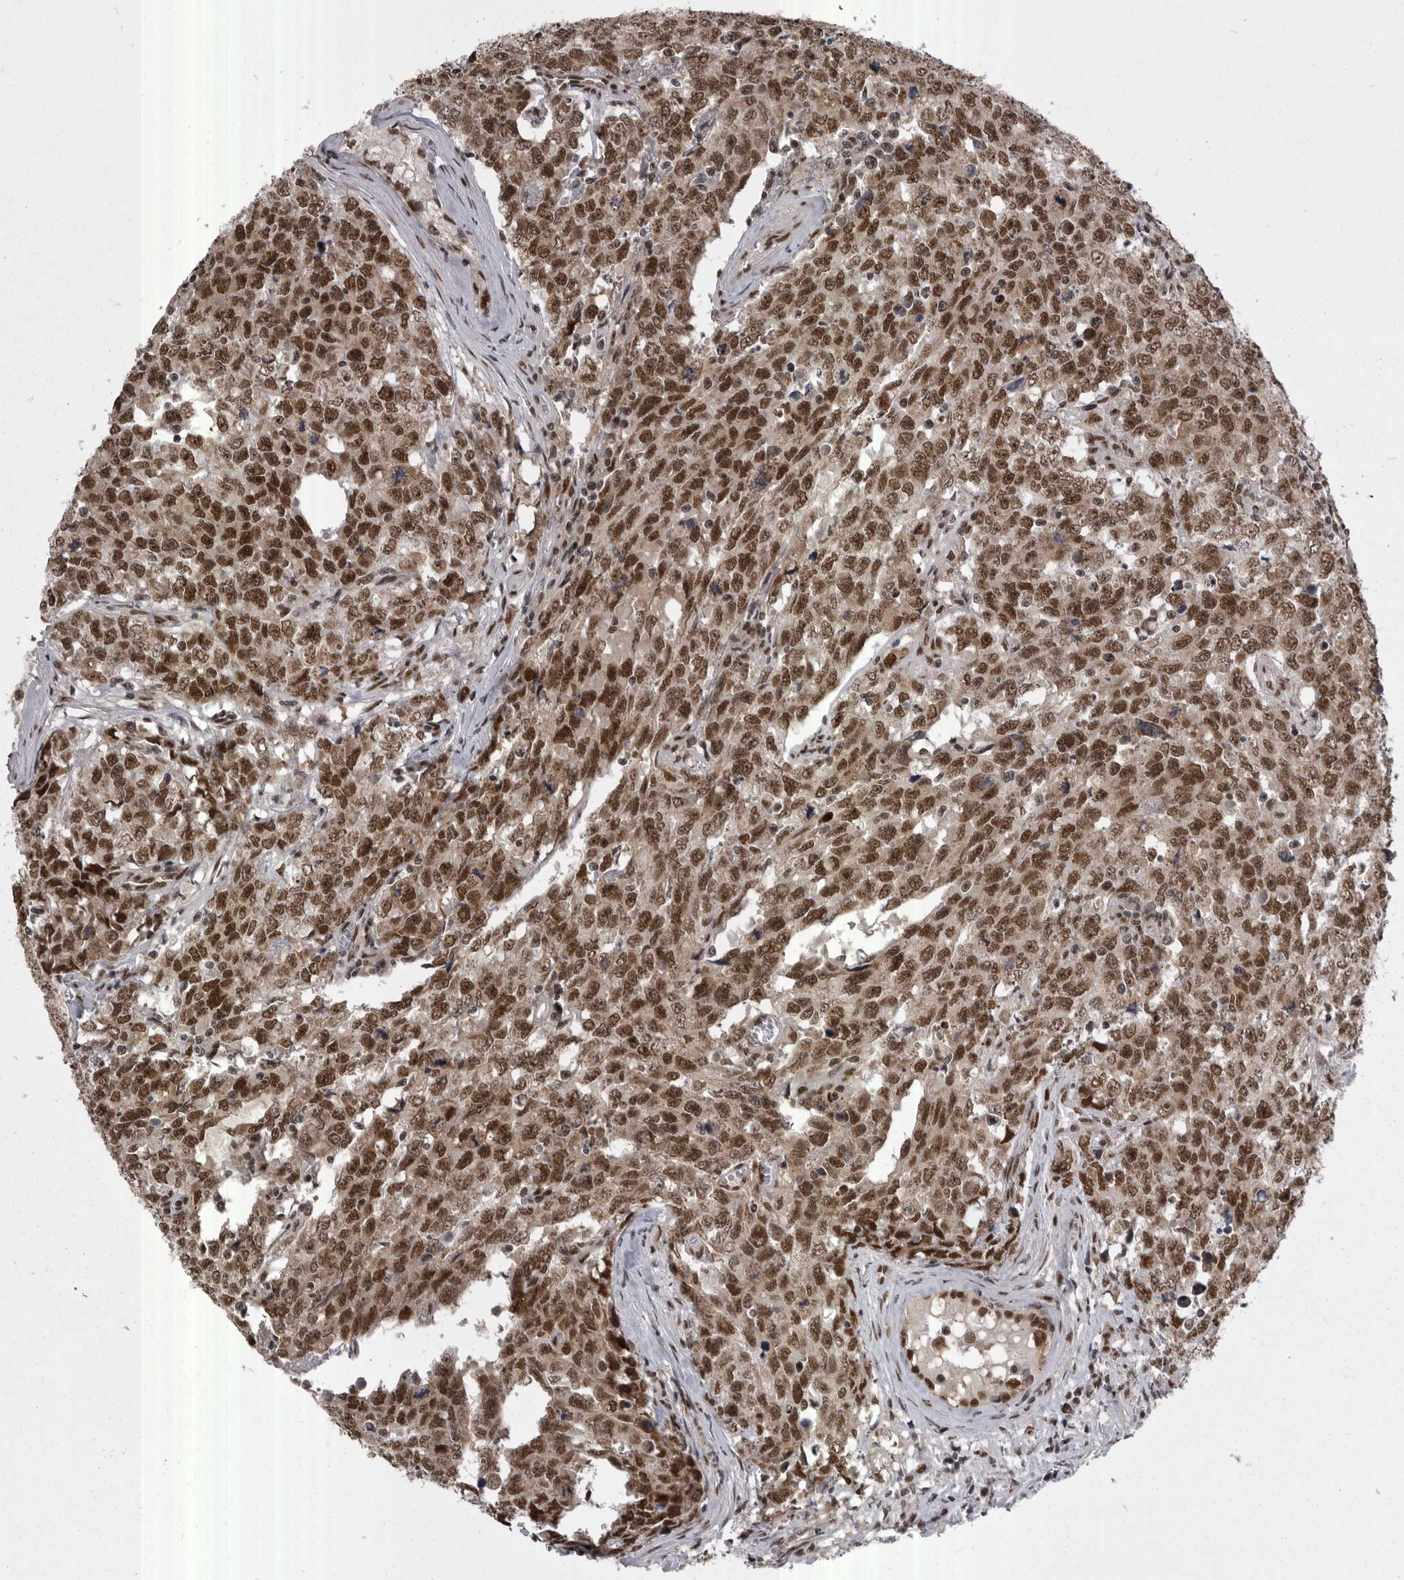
{"staining": {"intensity": "strong", "quantity": ">75%", "location": "nuclear"}, "tissue": "testis cancer", "cell_type": "Tumor cells", "image_type": "cancer", "snomed": [{"axis": "morphology", "description": "Carcinoma, Embryonal, NOS"}, {"axis": "topography", "description": "Testis"}], "caption": "A histopathology image showing strong nuclear staining in about >75% of tumor cells in testis embryonal carcinoma, as visualized by brown immunohistochemical staining.", "gene": "MEPCE", "patient": {"sex": "male", "age": 28}}